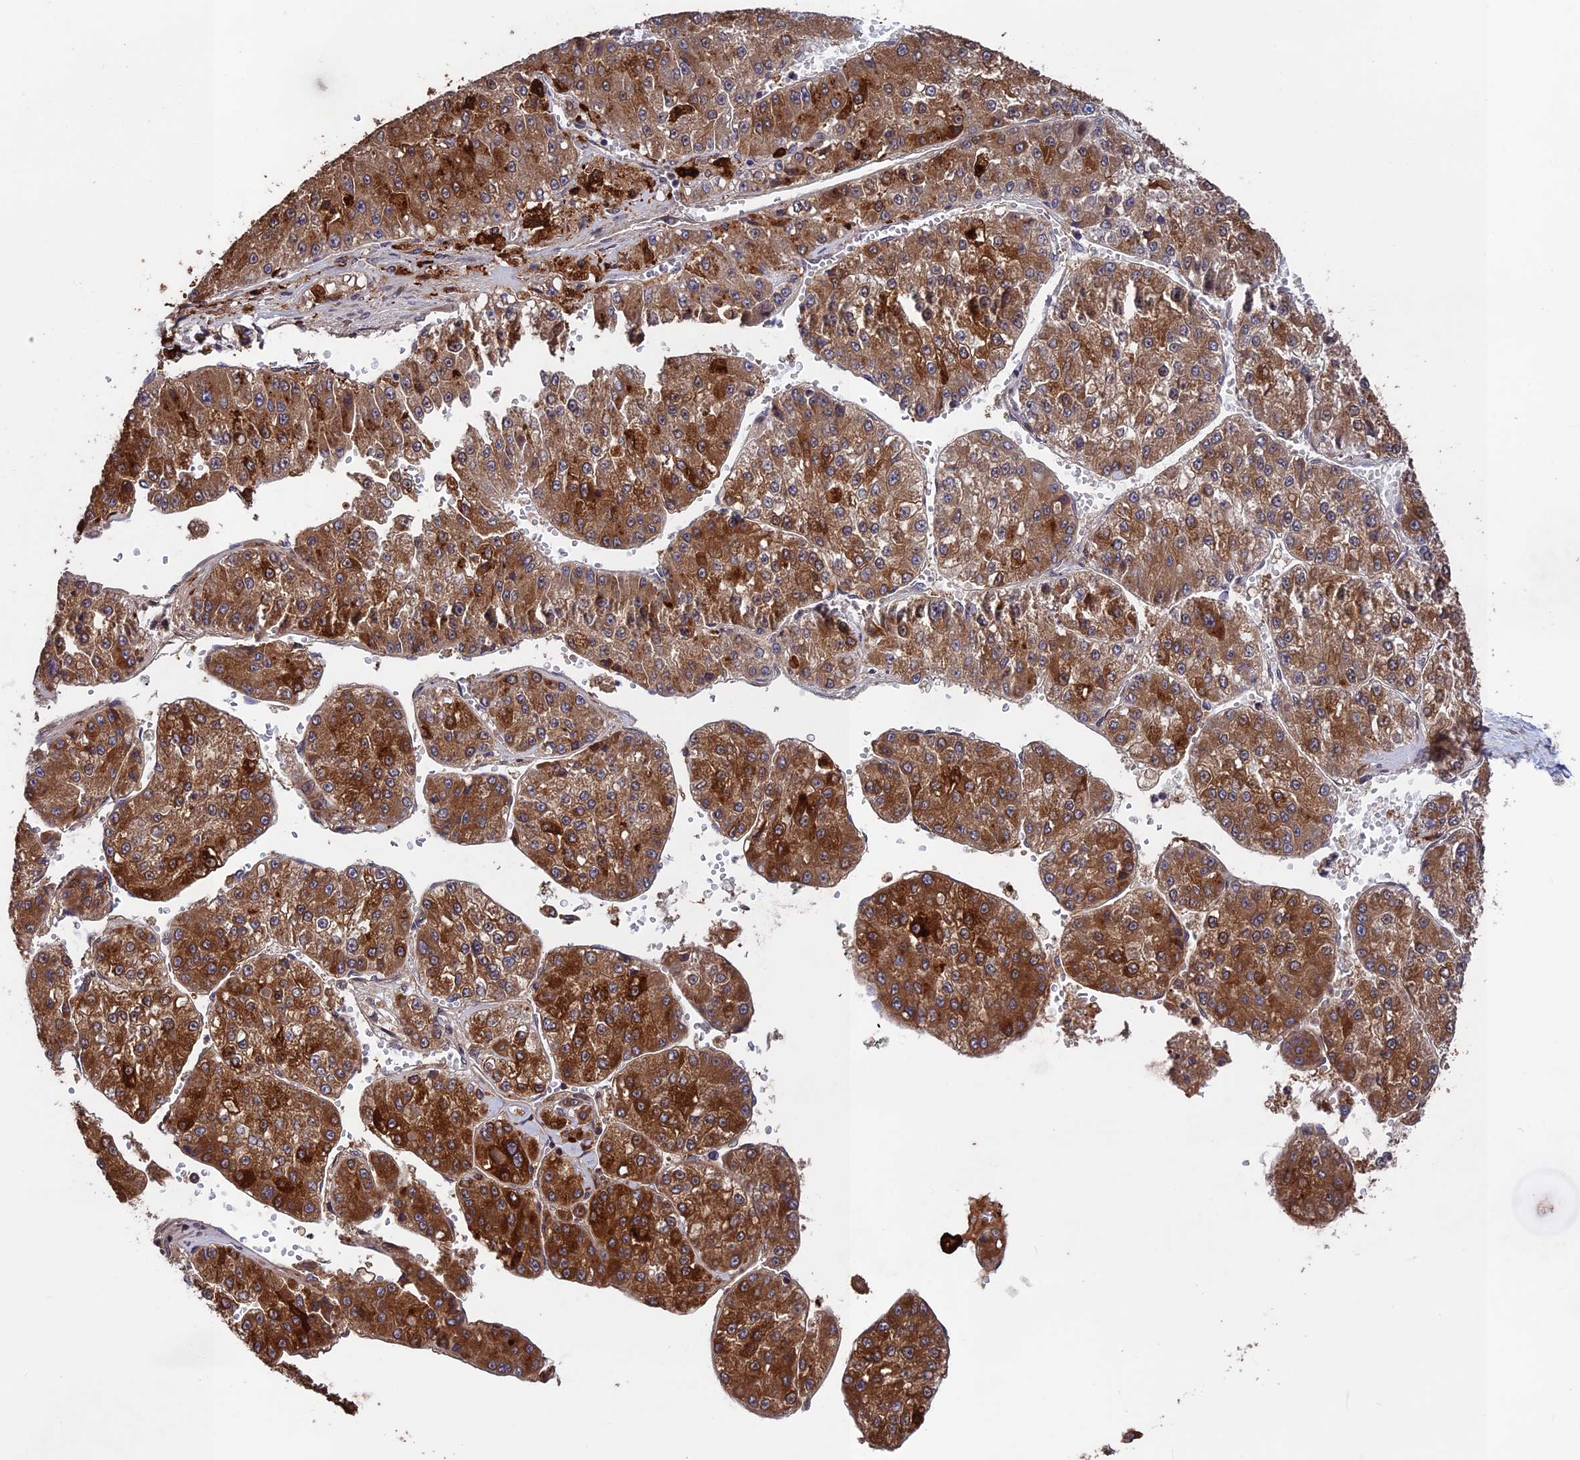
{"staining": {"intensity": "moderate", "quantity": ">75%", "location": "cytoplasmic/membranous"}, "tissue": "liver cancer", "cell_type": "Tumor cells", "image_type": "cancer", "snomed": [{"axis": "morphology", "description": "Carcinoma, Hepatocellular, NOS"}, {"axis": "topography", "description": "Liver"}], "caption": "DAB (3,3'-diaminobenzidine) immunohistochemical staining of human hepatocellular carcinoma (liver) exhibits moderate cytoplasmic/membranous protein positivity in about >75% of tumor cells.", "gene": "MAST2", "patient": {"sex": "female", "age": 73}}